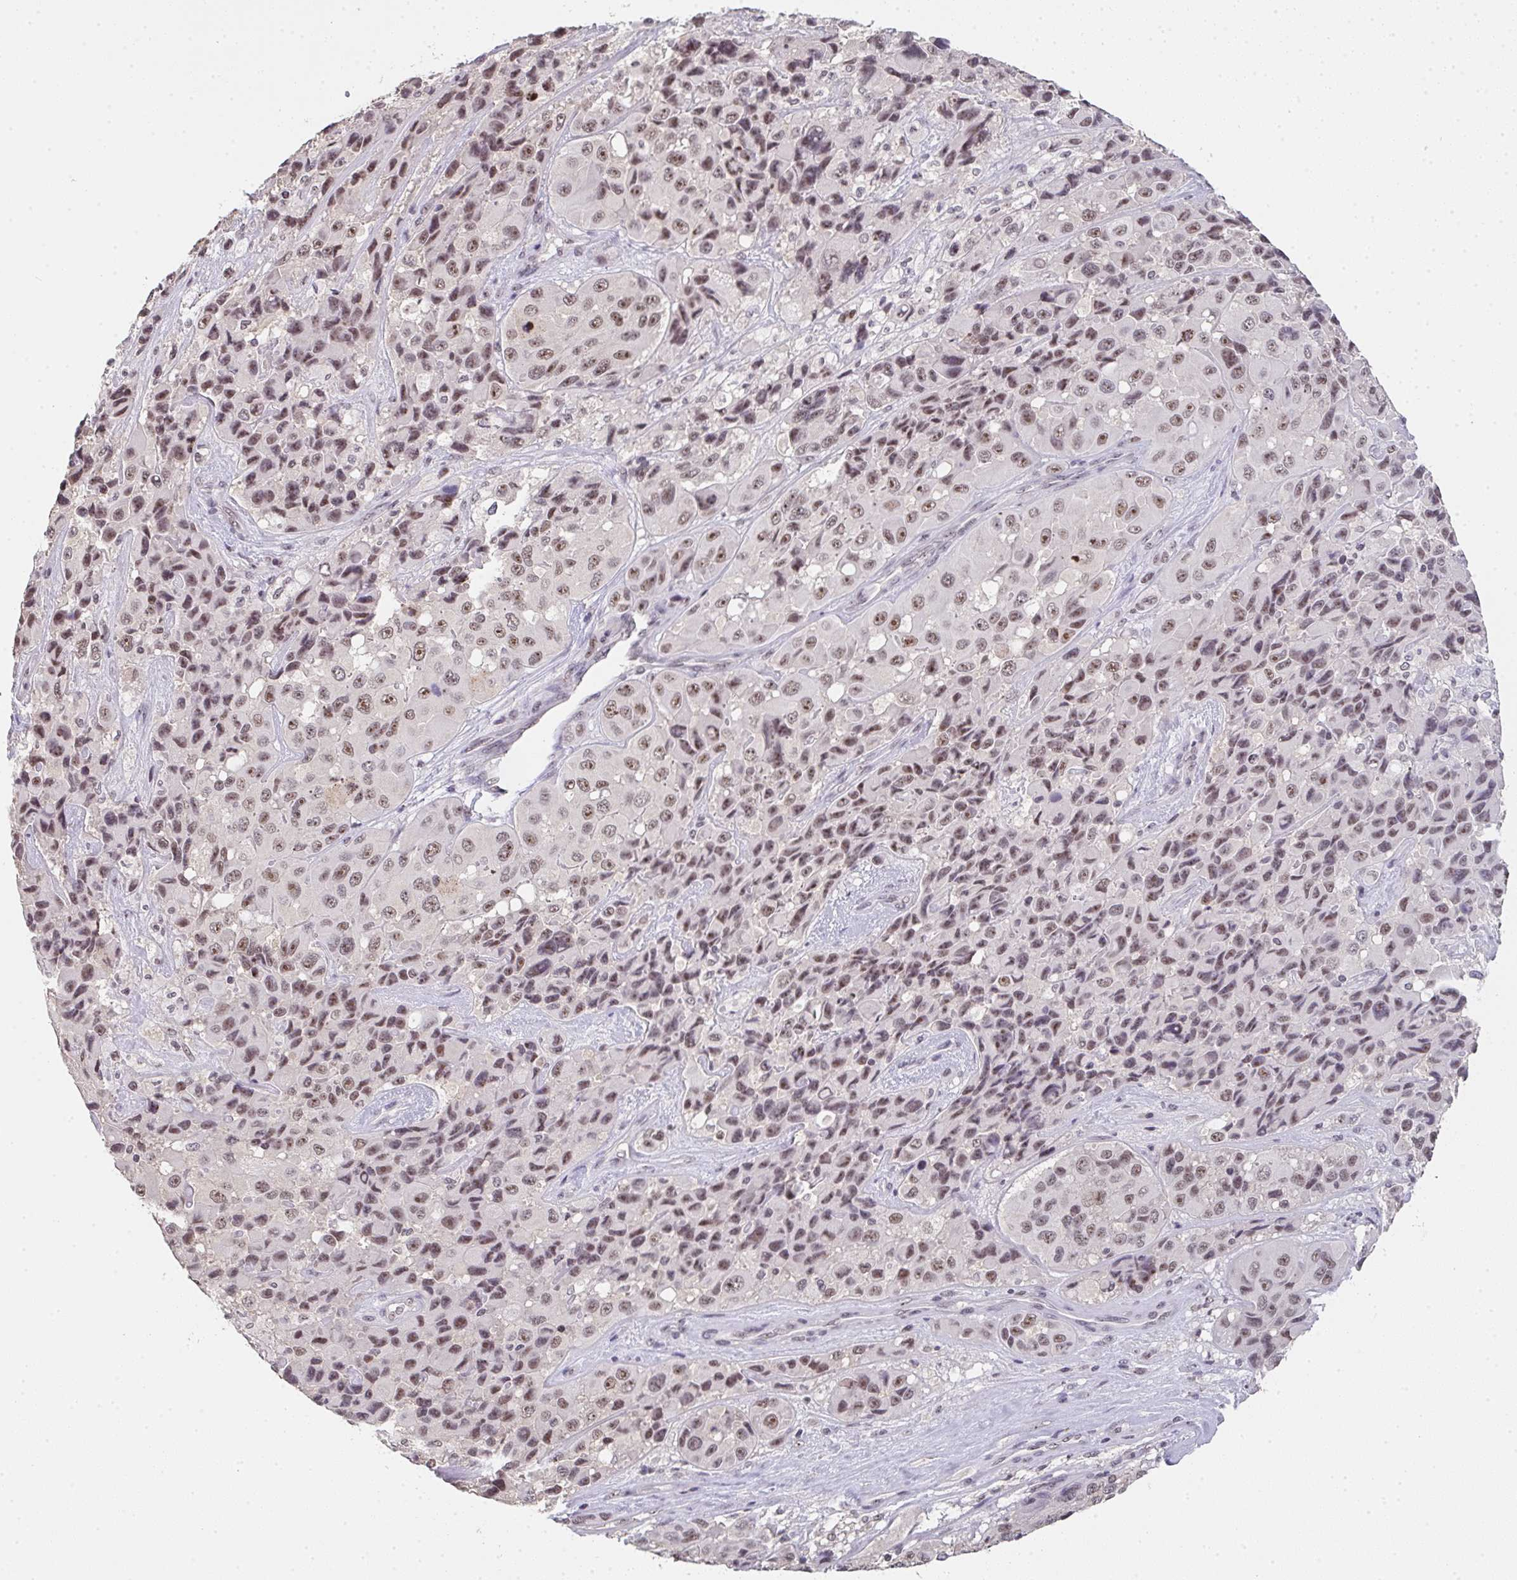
{"staining": {"intensity": "moderate", "quantity": ">75%", "location": "nuclear"}, "tissue": "melanoma", "cell_type": "Tumor cells", "image_type": "cancer", "snomed": [{"axis": "morphology", "description": "Malignant melanoma, Metastatic site"}, {"axis": "topography", "description": "Lymph node"}], "caption": "A photomicrograph of melanoma stained for a protein displays moderate nuclear brown staining in tumor cells. Immunohistochemistry stains the protein of interest in brown and the nuclei are stained blue.", "gene": "DKC1", "patient": {"sex": "female", "age": 65}}